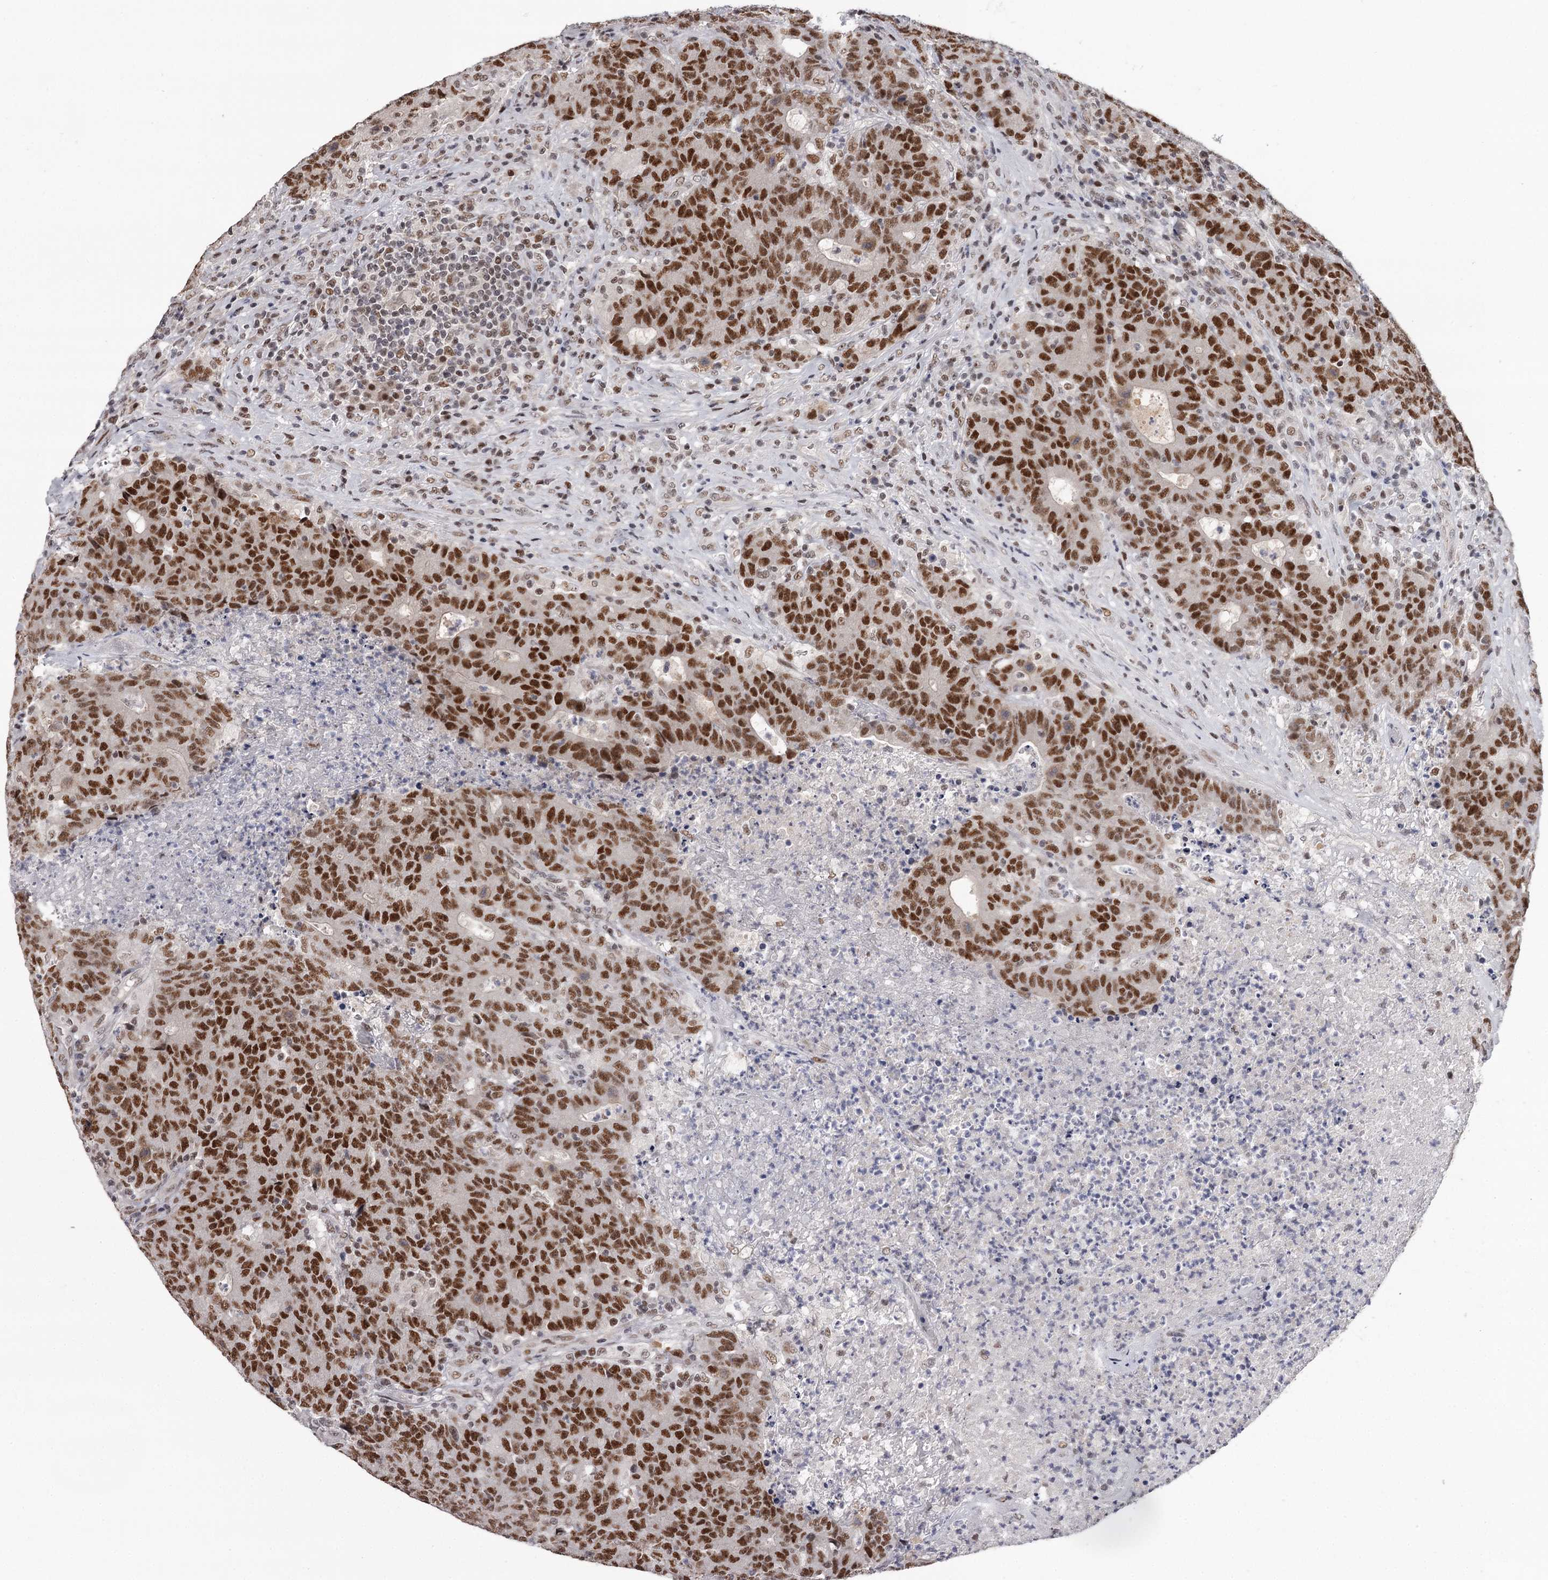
{"staining": {"intensity": "strong", "quantity": ">75%", "location": "nuclear"}, "tissue": "colorectal cancer", "cell_type": "Tumor cells", "image_type": "cancer", "snomed": [{"axis": "morphology", "description": "Adenocarcinoma, NOS"}, {"axis": "topography", "description": "Colon"}], "caption": "Colorectal cancer (adenocarcinoma) tissue shows strong nuclear staining in approximately >75% of tumor cells, visualized by immunohistochemistry.", "gene": "TTC33", "patient": {"sex": "female", "age": 75}}